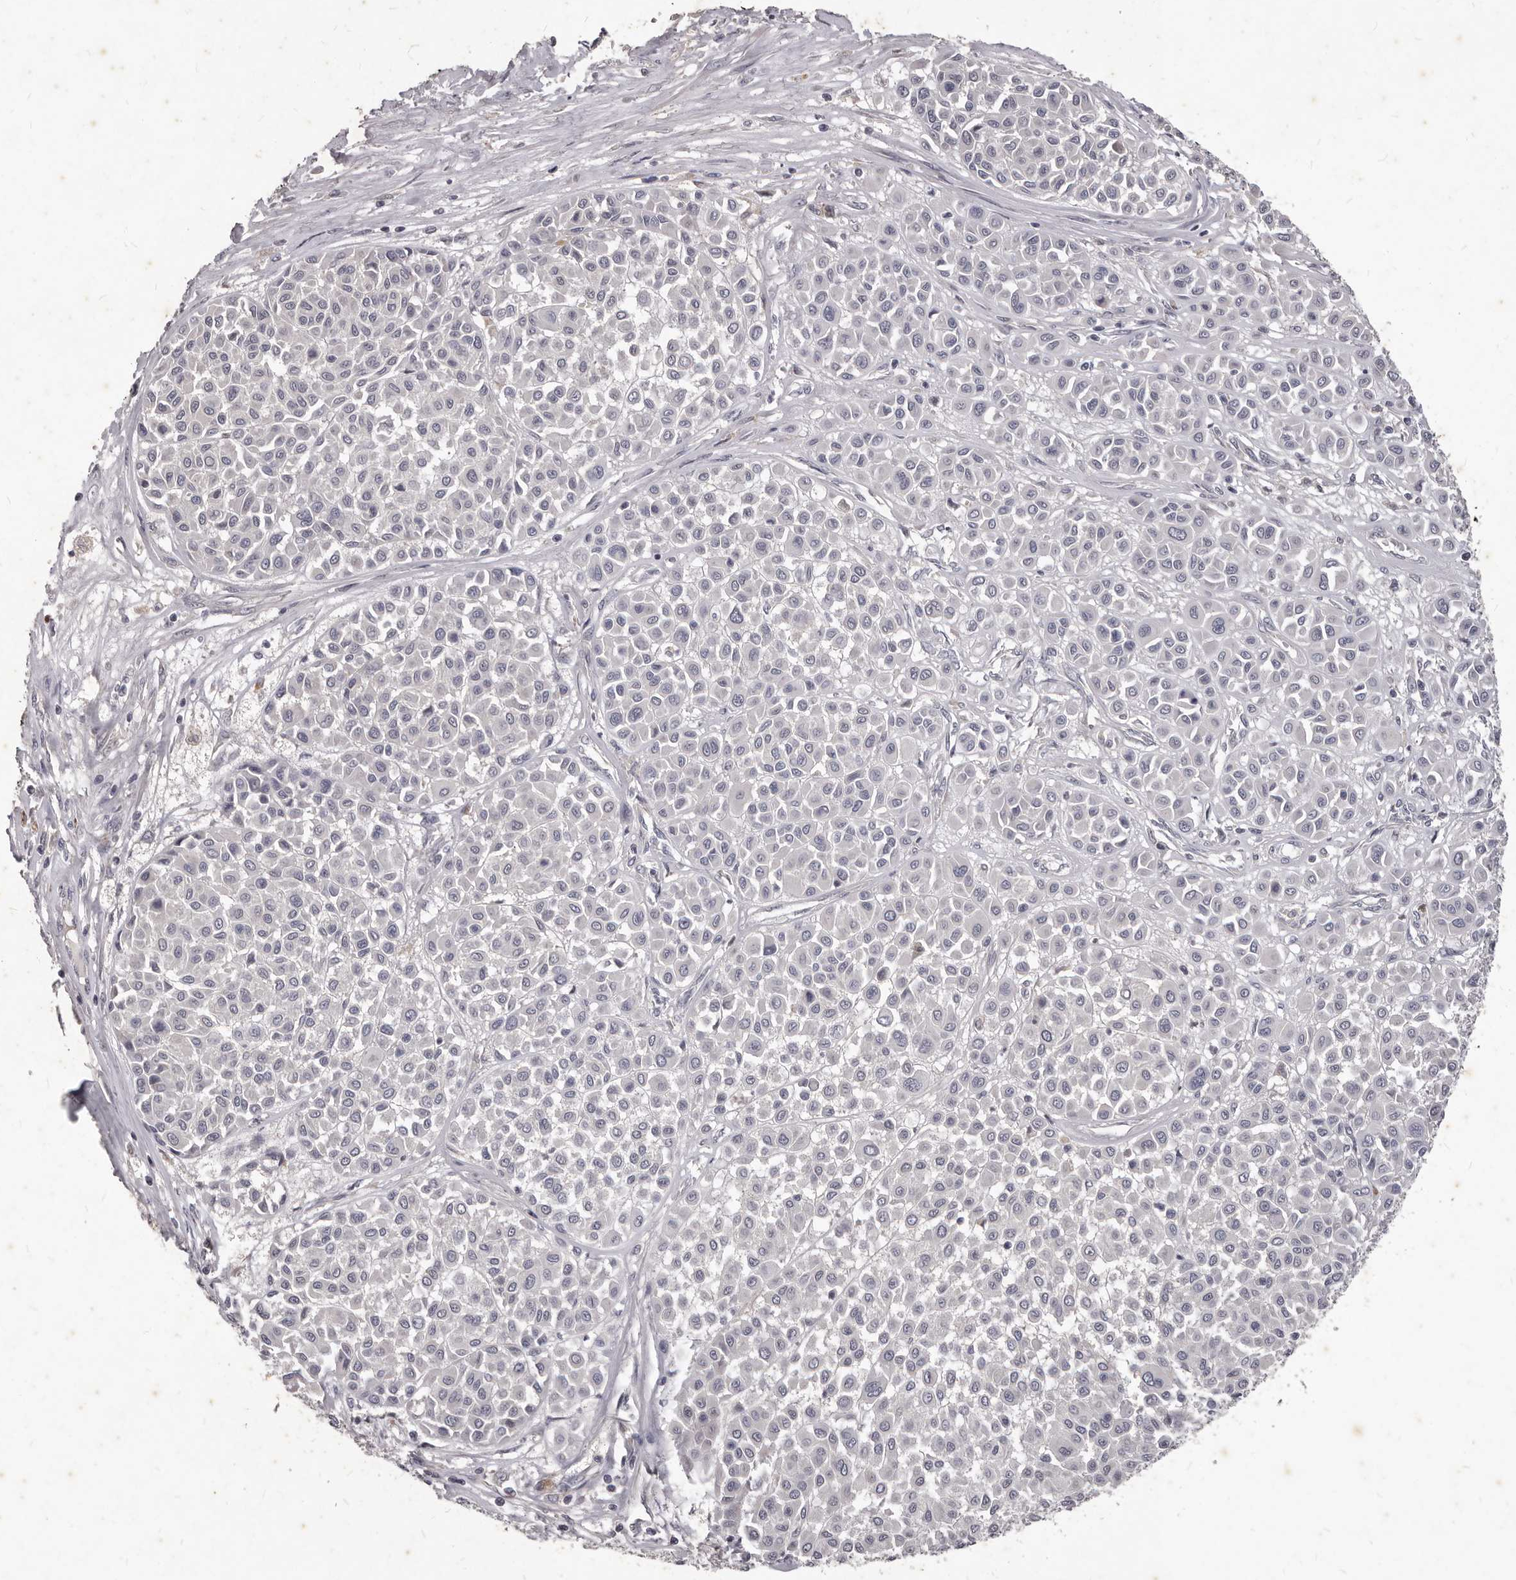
{"staining": {"intensity": "negative", "quantity": "none", "location": "none"}, "tissue": "melanoma", "cell_type": "Tumor cells", "image_type": "cancer", "snomed": [{"axis": "morphology", "description": "Malignant melanoma, Metastatic site"}, {"axis": "topography", "description": "Soft tissue"}], "caption": "Micrograph shows no significant protein positivity in tumor cells of malignant melanoma (metastatic site).", "gene": "GPRC5C", "patient": {"sex": "male", "age": 41}}